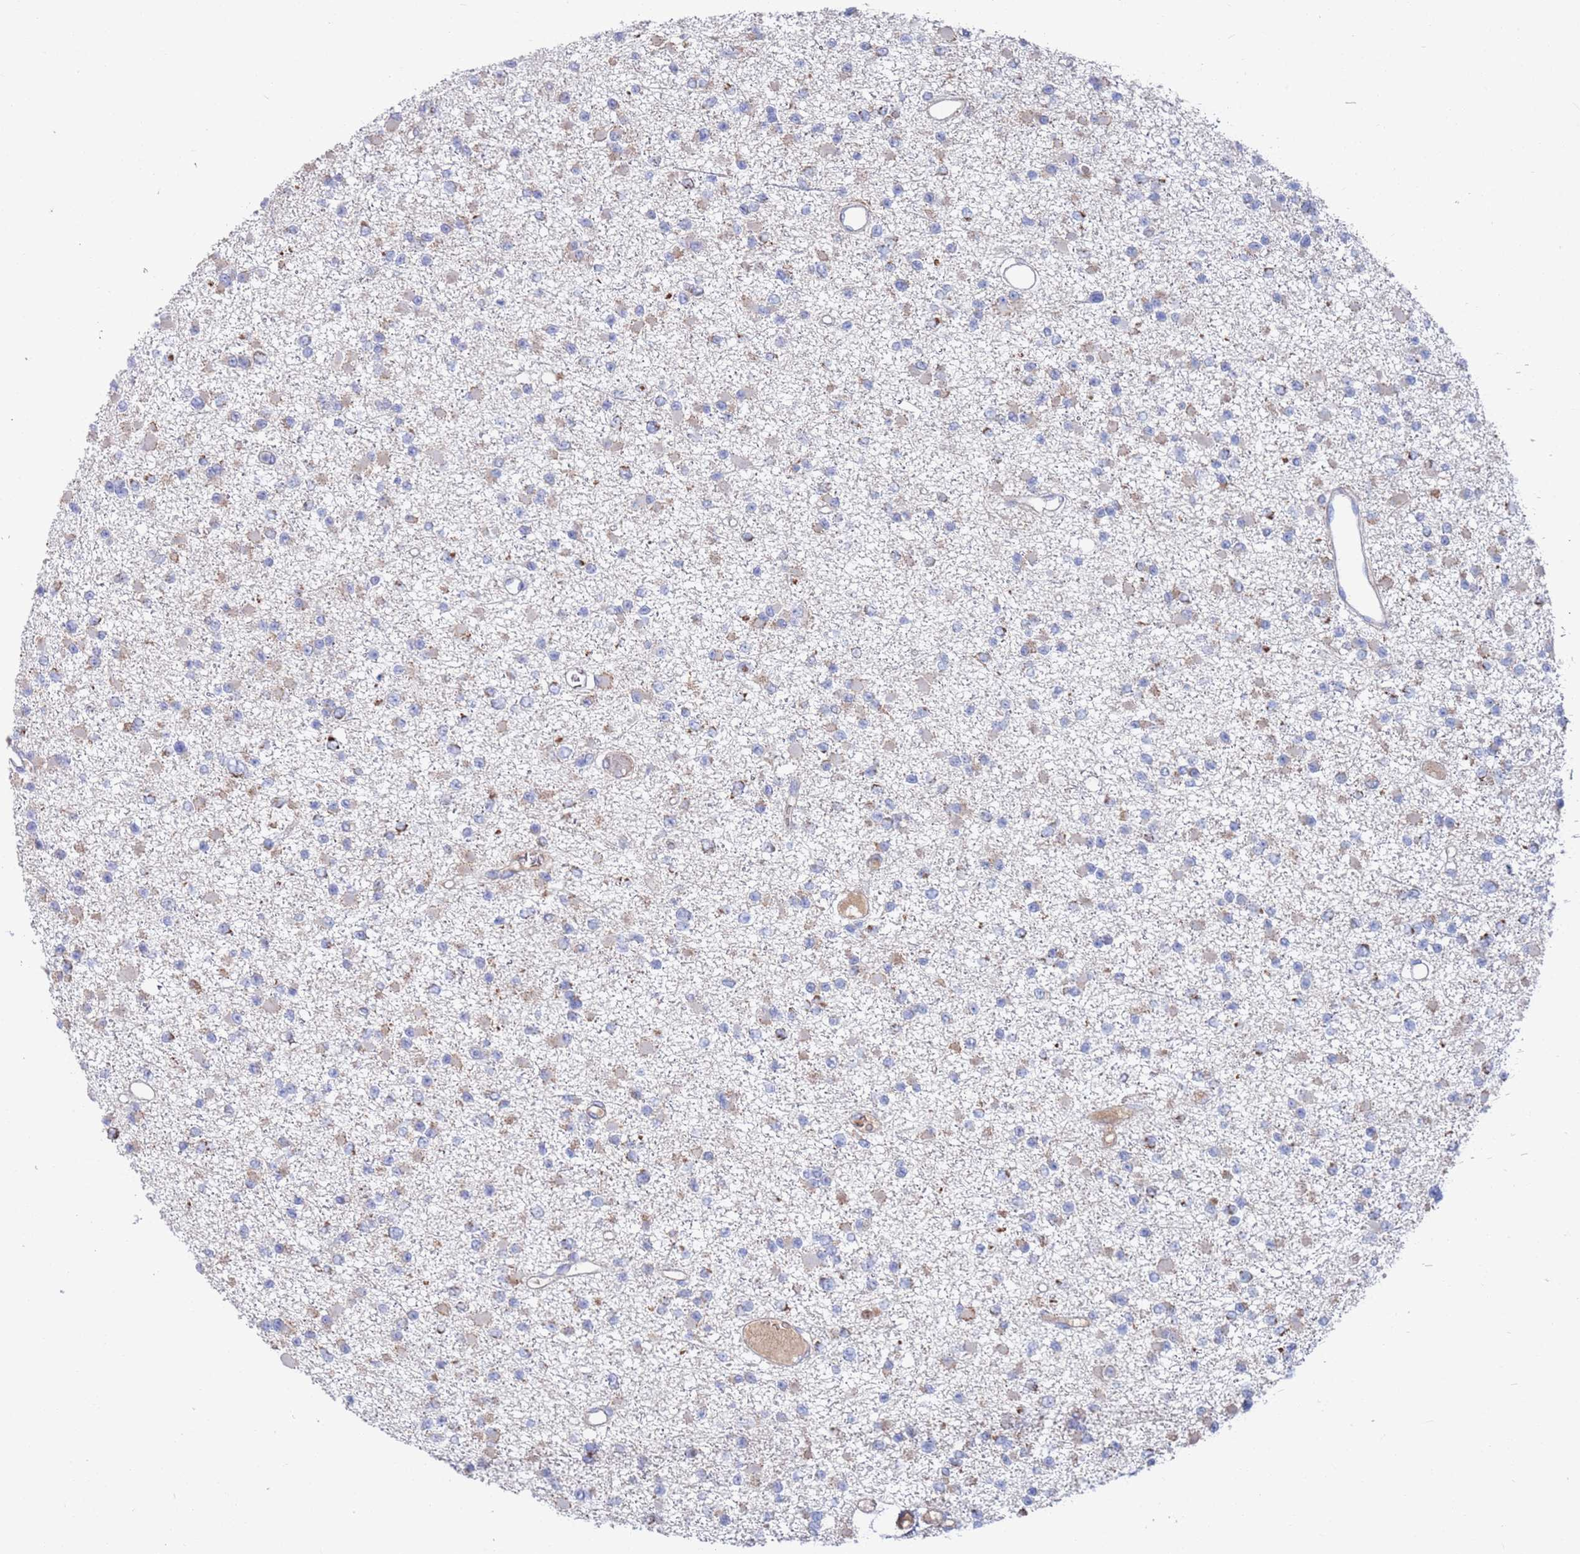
{"staining": {"intensity": "weak", "quantity": "<25%", "location": "cytoplasmic/membranous"}, "tissue": "glioma", "cell_type": "Tumor cells", "image_type": "cancer", "snomed": [{"axis": "morphology", "description": "Glioma, malignant, Low grade"}, {"axis": "topography", "description": "Brain"}], "caption": "DAB (3,3'-diaminobenzidine) immunohistochemical staining of malignant glioma (low-grade) shows no significant positivity in tumor cells.", "gene": "MRPL22", "patient": {"sex": "female", "age": 22}}